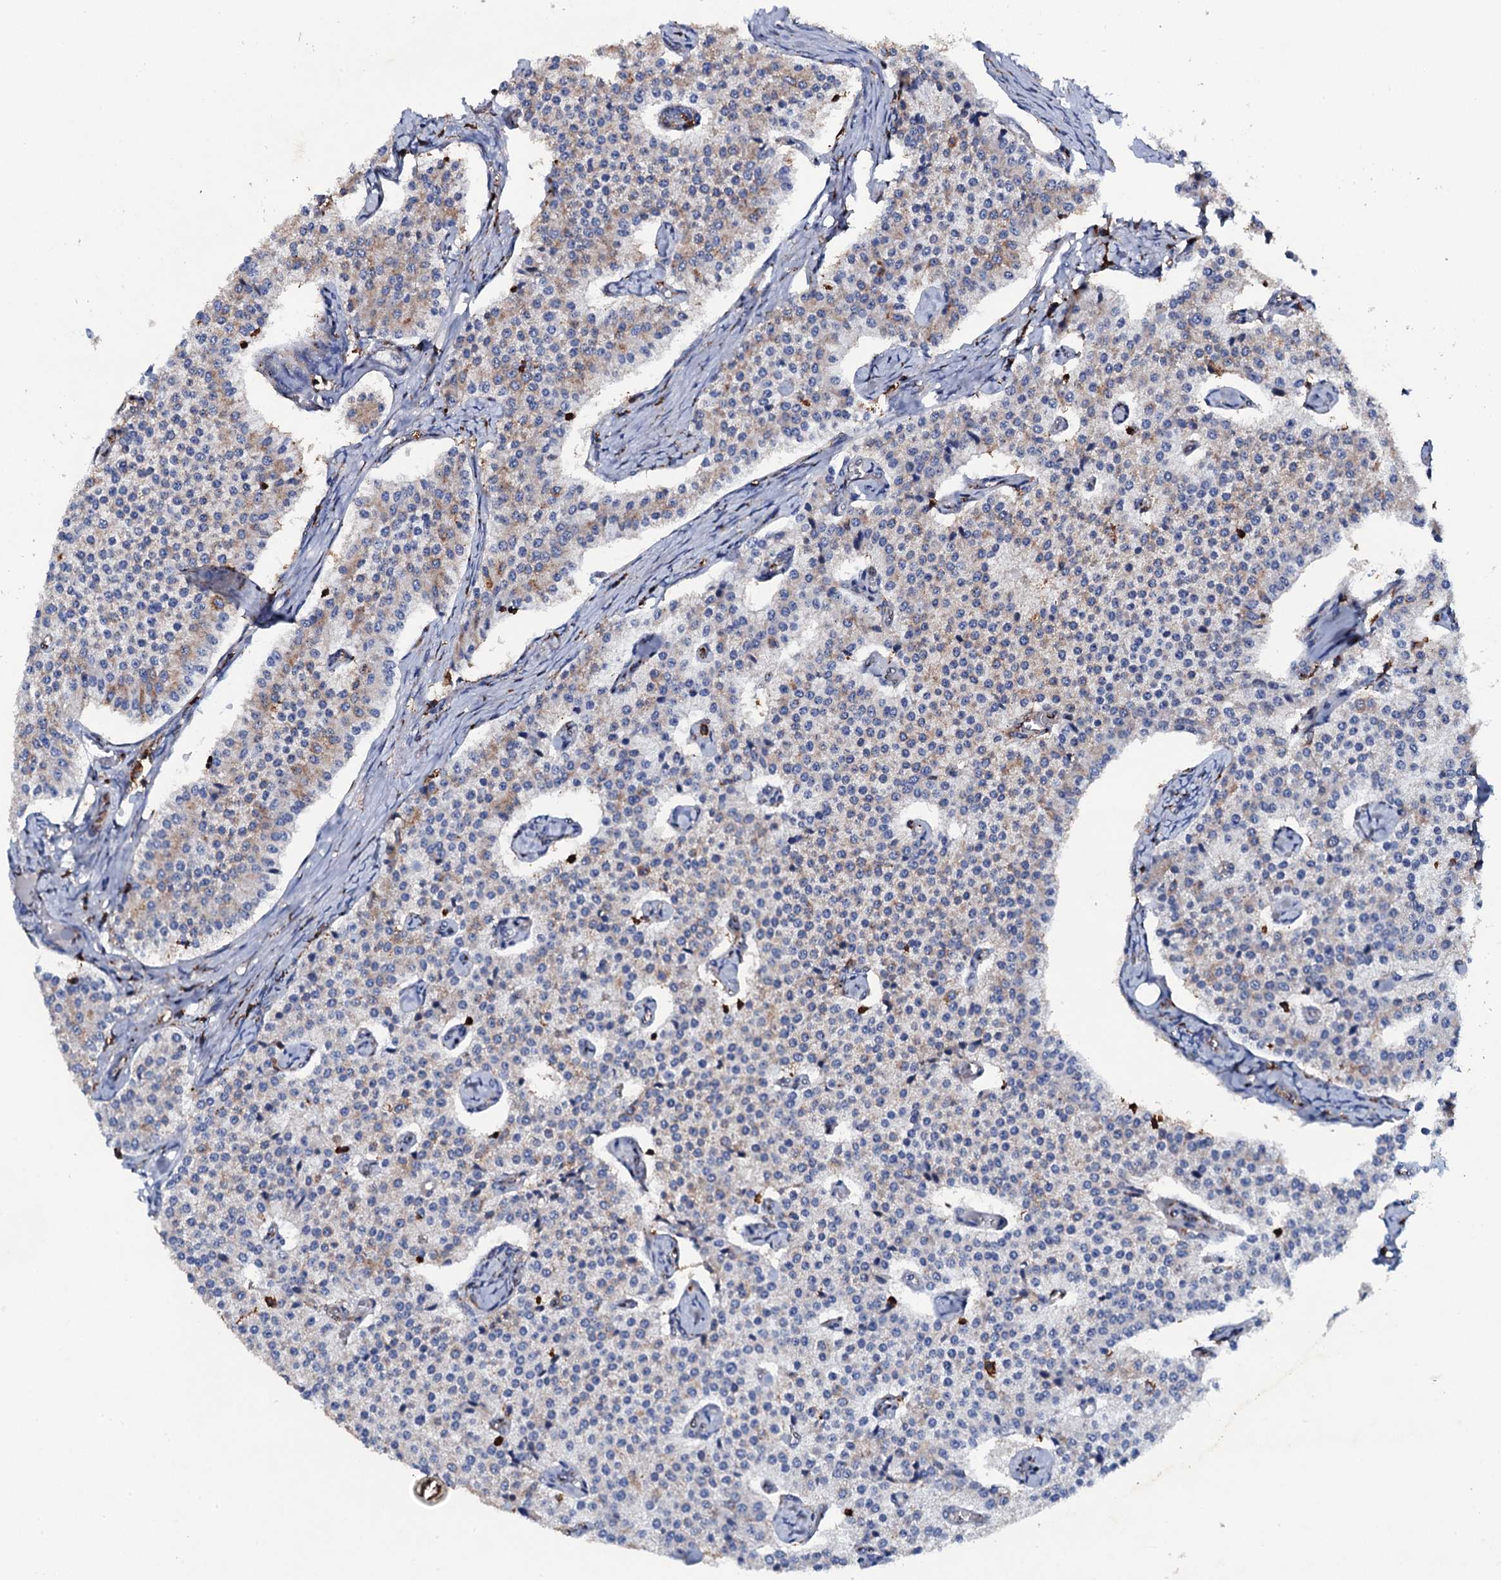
{"staining": {"intensity": "weak", "quantity": "<25%", "location": "cytoplasmic/membranous"}, "tissue": "carcinoid", "cell_type": "Tumor cells", "image_type": "cancer", "snomed": [{"axis": "morphology", "description": "Carcinoid, malignant, NOS"}, {"axis": "topography", "description": "Colon"}], "caption": "Protein analysis of carcinoid displays no significant staining in tumor cells.", "gene": "MS4A4E", "patient": {"sex": "female", "age": 52}}